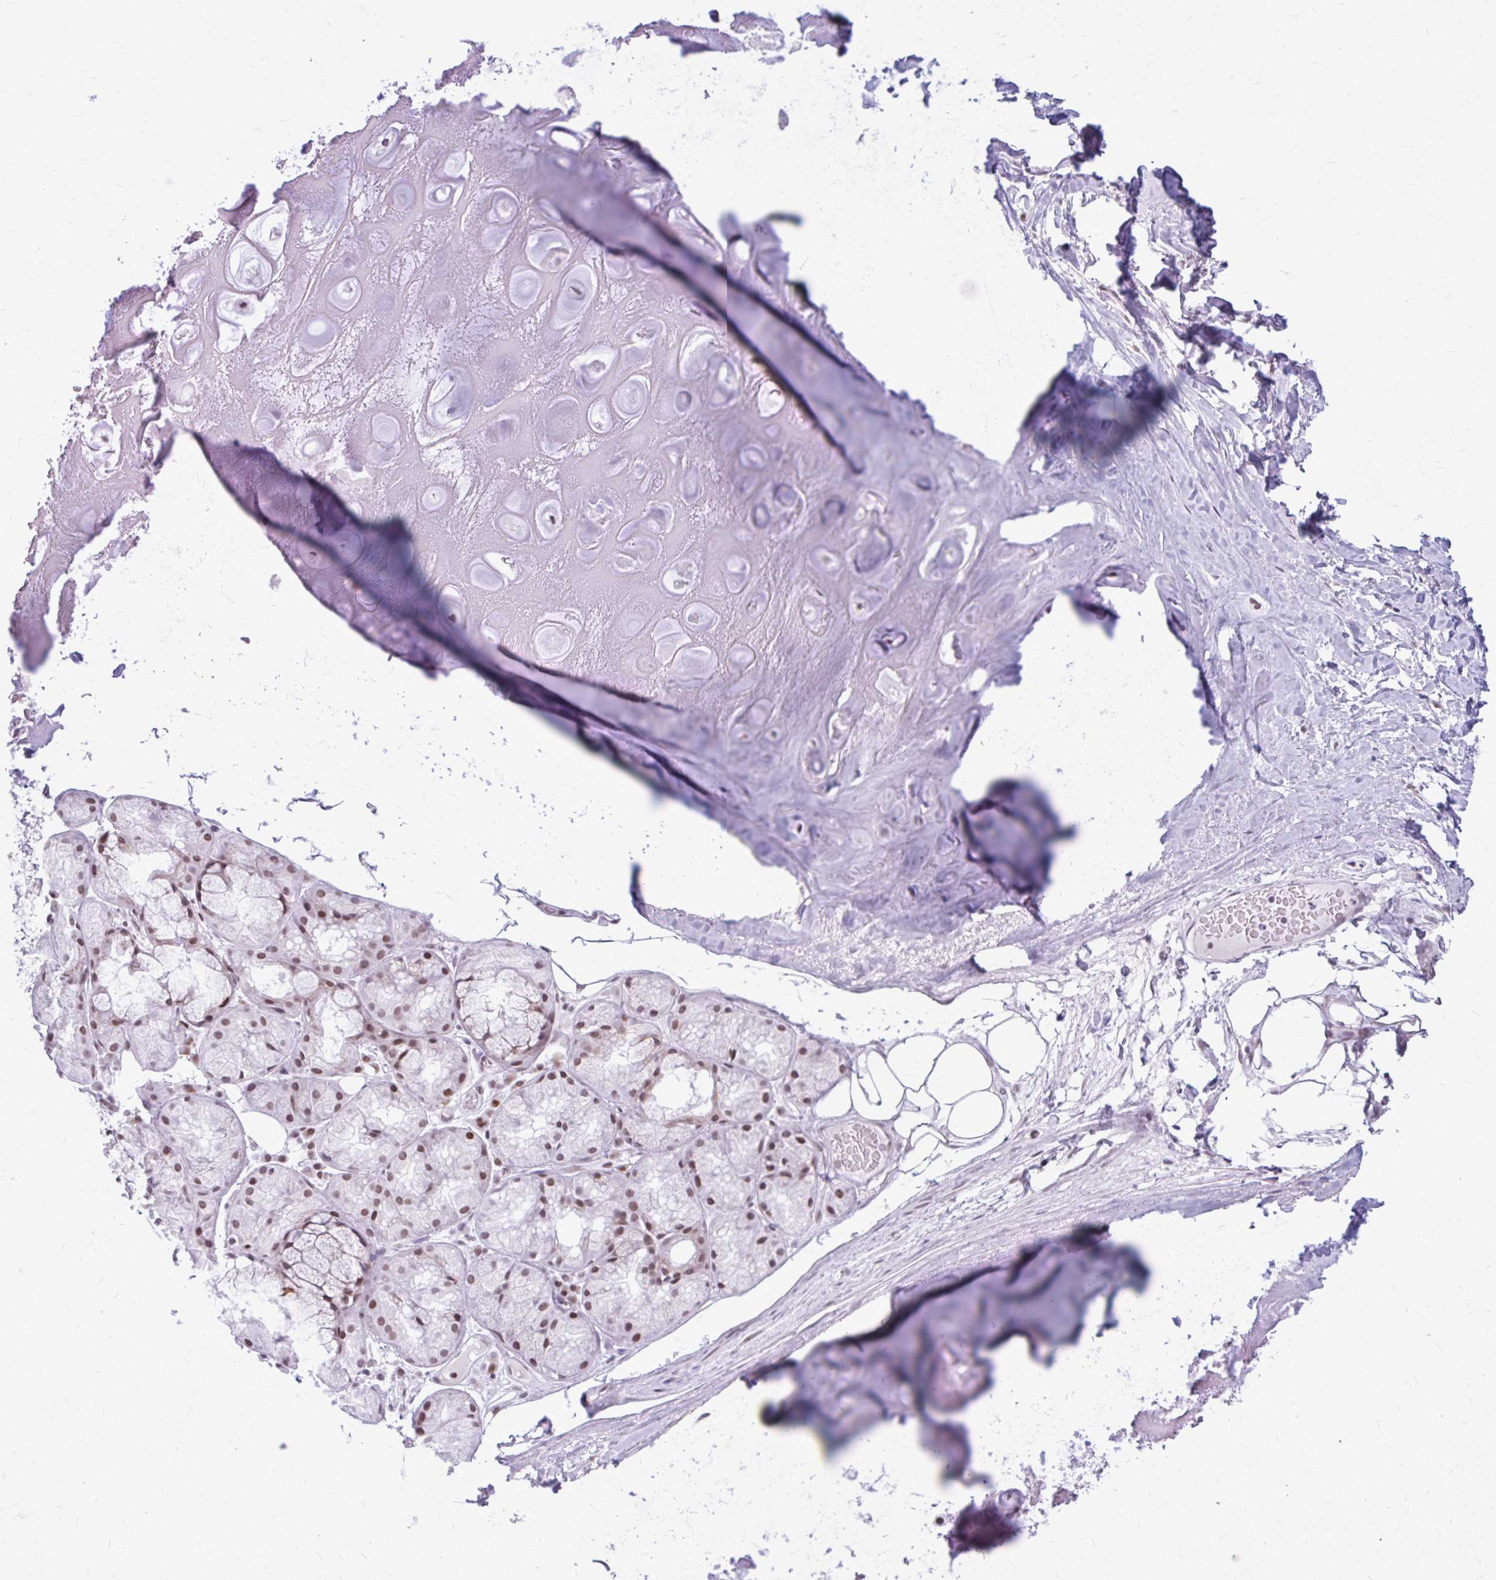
{"staining": {"intensity": "negative", "quantity": "none", "location": "none"}, "tissue": "adipose tissue", "cell_type": "Adipocytes", "image_type": "normal", "snomed": [{"axis": "morphology", "description": "Normal tissue, NOS"}, {"axis": "topography", "description": "Lymph node"}, {"axis": "topography", "description": "Cartilage tissue"}, {"axis": "topography", "description": "Nasopharynx"}], "caption": "Protein analysis of normal adipose tissue displays no significant staining in adipocytes. (DAB IHC with hematoxylin counter stain).", "gene": "PABIR1", "patient": {"sex": "male", "age": 63}}